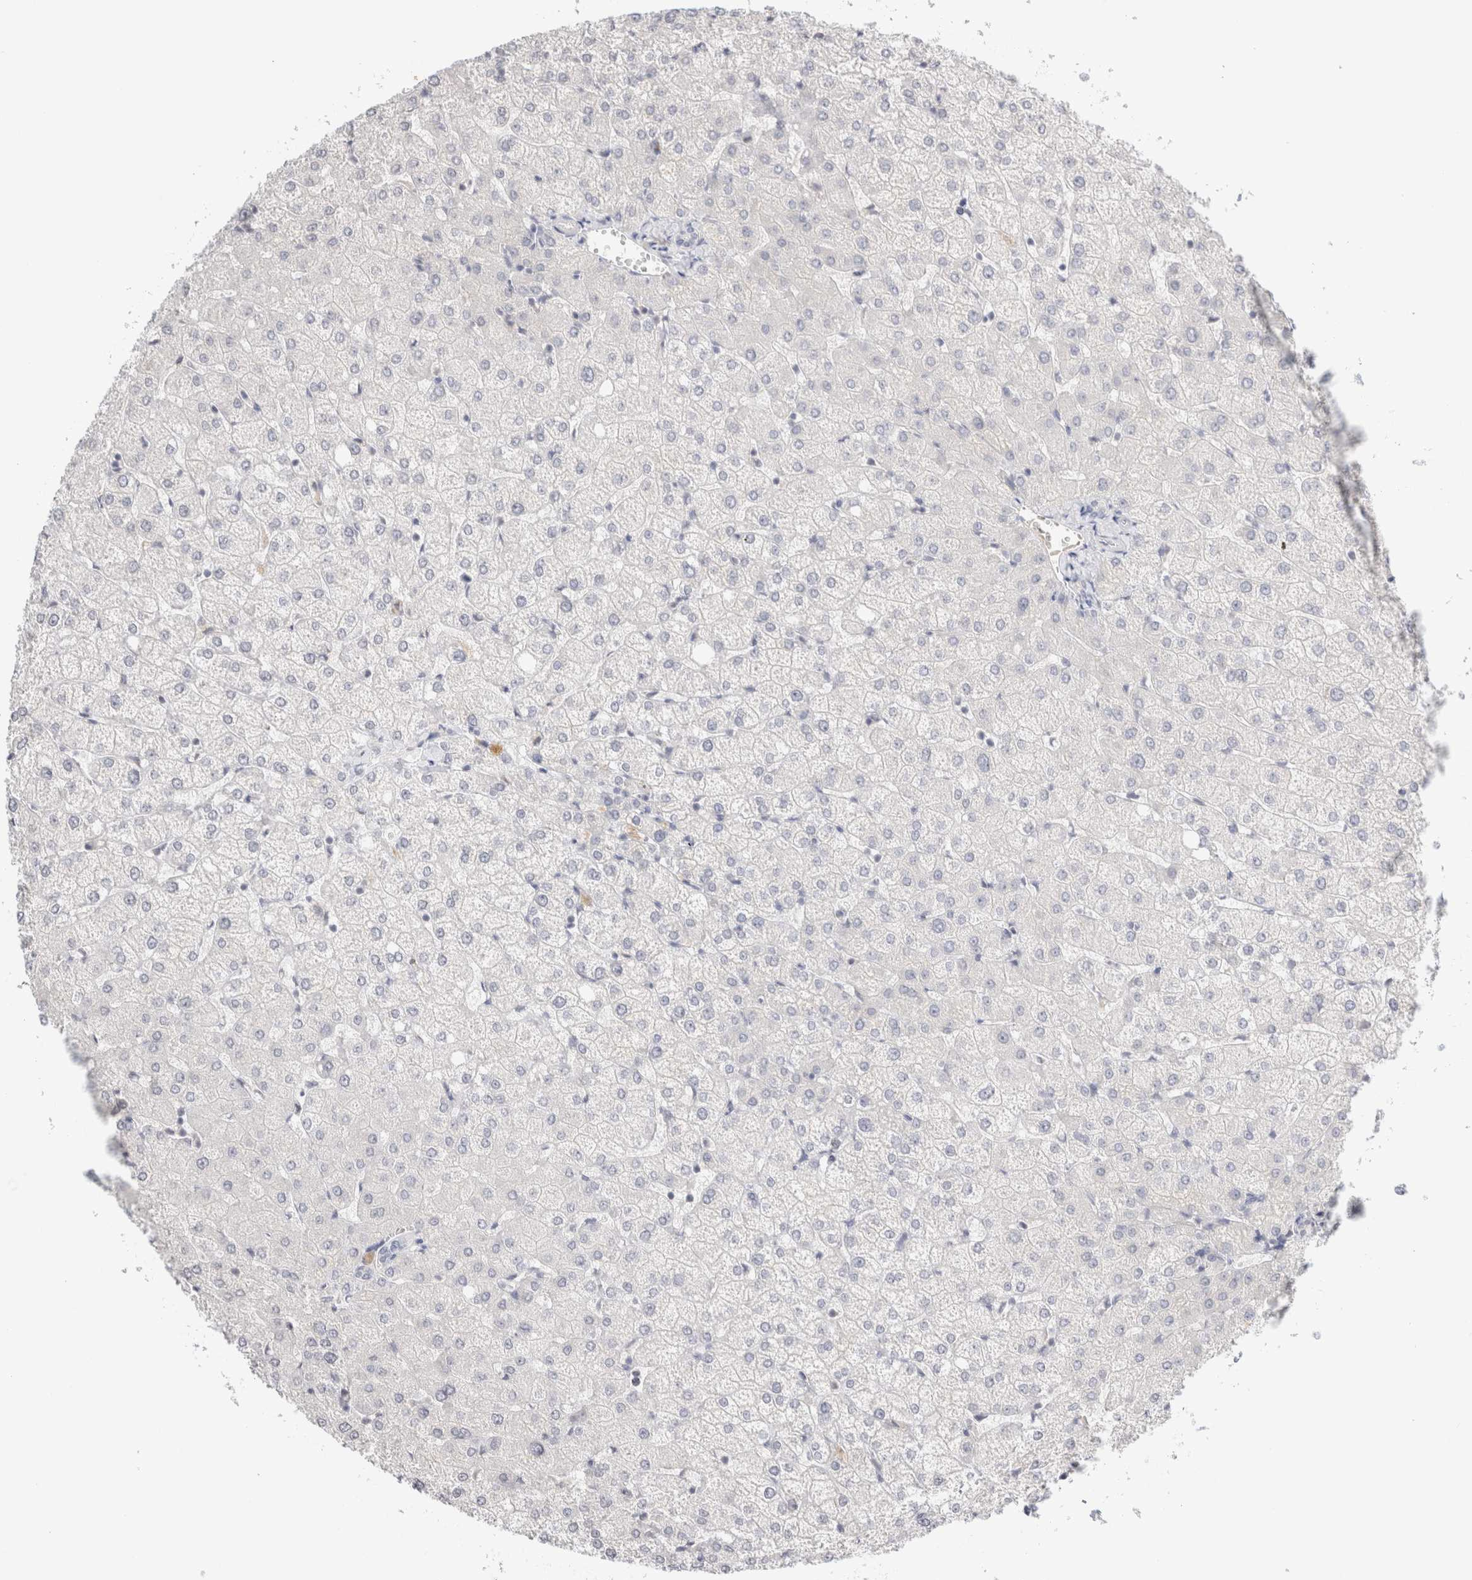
{"staining": {"intensity": "negative", "quantity": "none", "location": "none"}, "tissue": "liver", "cell_type": "Cholangiocytes", "image_type": "normal", "snomed": [{"axis": "morphology", "description": "Normal tissue, NOS"}, {"axis": "topography", "description": "Liver"}], "caption": "Histopathology image shows no significant protein expression in cholangiocytes of normal liver. (DAB (3,3'-diaminobenzidine) immunohistochemistry (IHC), high magnification).", "gene": "SPRTN", "patient": {"sex": "female", "age": 54}}